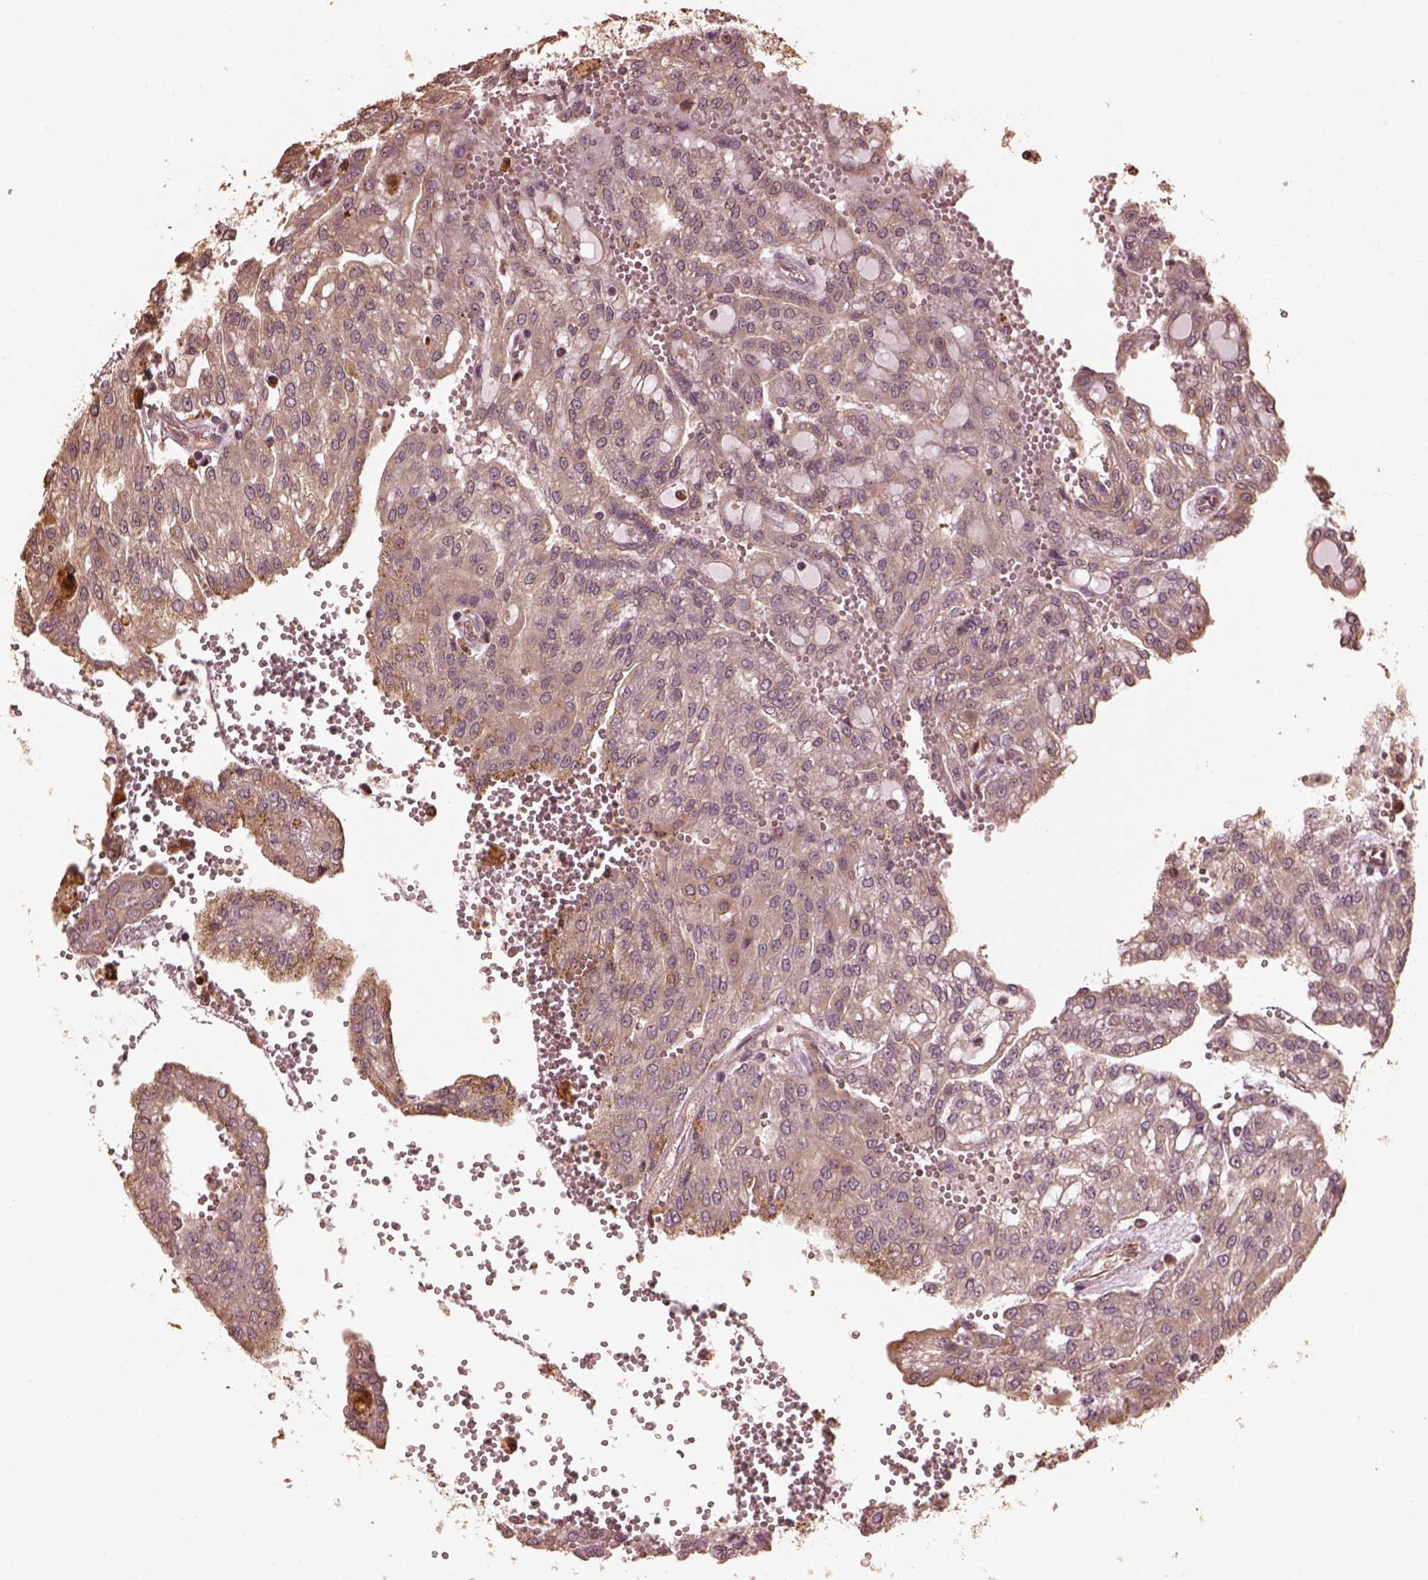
{"staining": {"intensity": "weak", "quantity": ">75%", "location": "cytoplasmic/membranous"}, "tissue": "renal cancer", "cell_type": "Tumor cells", "image_type": "cancer", "snomed": [{"axis": "morphology", "description": "Adenocarcinoma, NOS"}, {"axis": "topography", "description": "Kidney"}], "caption": "IHC (DAB (3,3'-diaminobenzidine)) staining of renal cancer (adenocarcinoma) exhibits weak cytoplasmic/membranous protein positivity in about >75% of tumor cells.", "gene": "GTPBP1", "patient": {"sex": "male", "age": 63}}